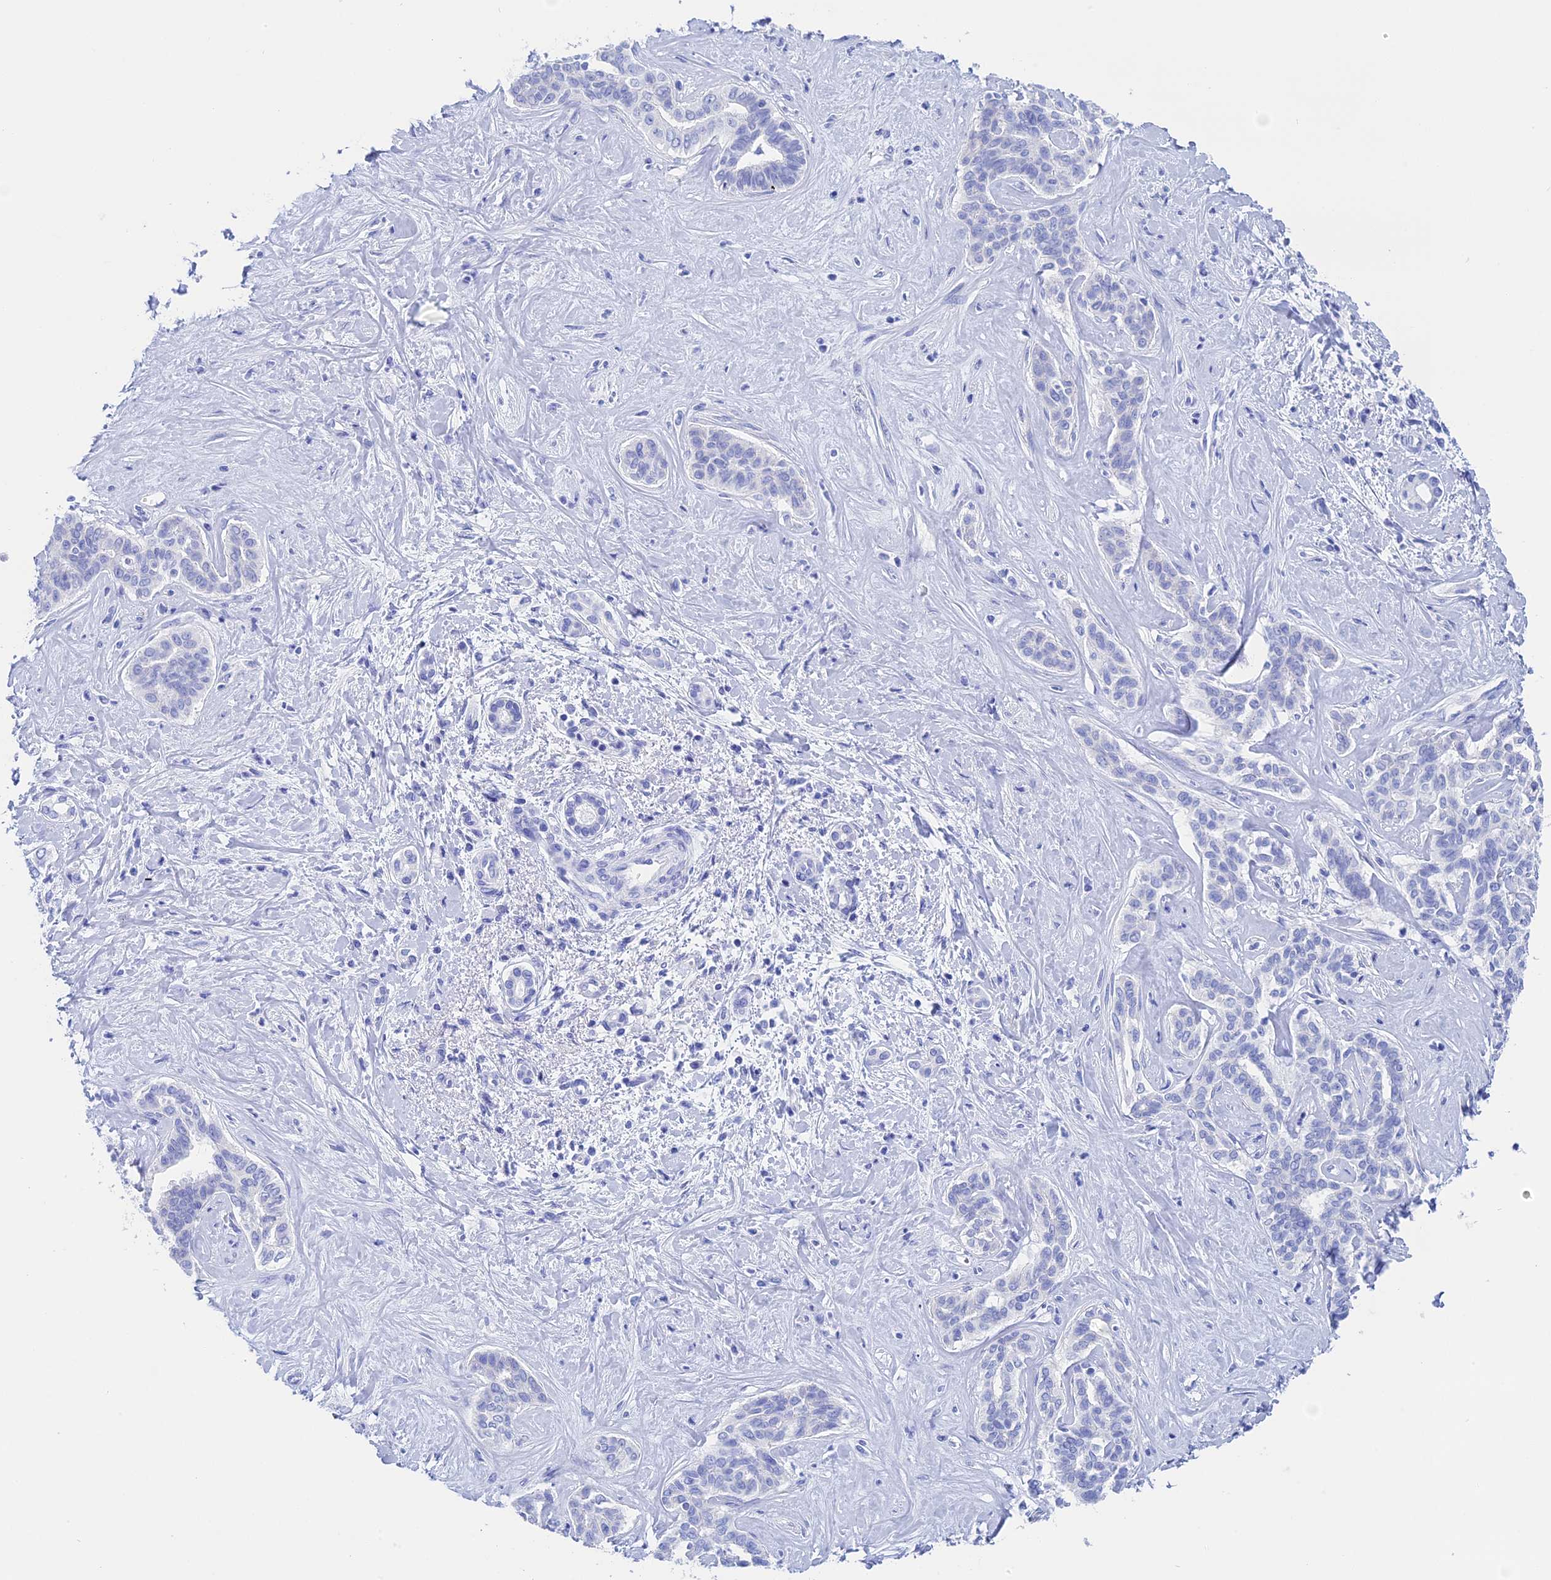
{"staining": {"intensity": "negative", "quantity": "none", "location": "none"}, "tissue": "liver cancer", "cell_type": "Tumor cells", "image_type": "cancer", "snomed": [{"axis": "morphology", "description": "Cholangiocarcinoma"}, {"axis": "topography", "description": "Liver"}], "caption": "Tumor cells show no significant positivity in liver cancer. (Brightfield microscopy of DAB (3,3'-diaminobenzidine) immunohistochemistry at high magnification).", "gene": "TEX101", "patient": {"sex": "female", "age": 77}}